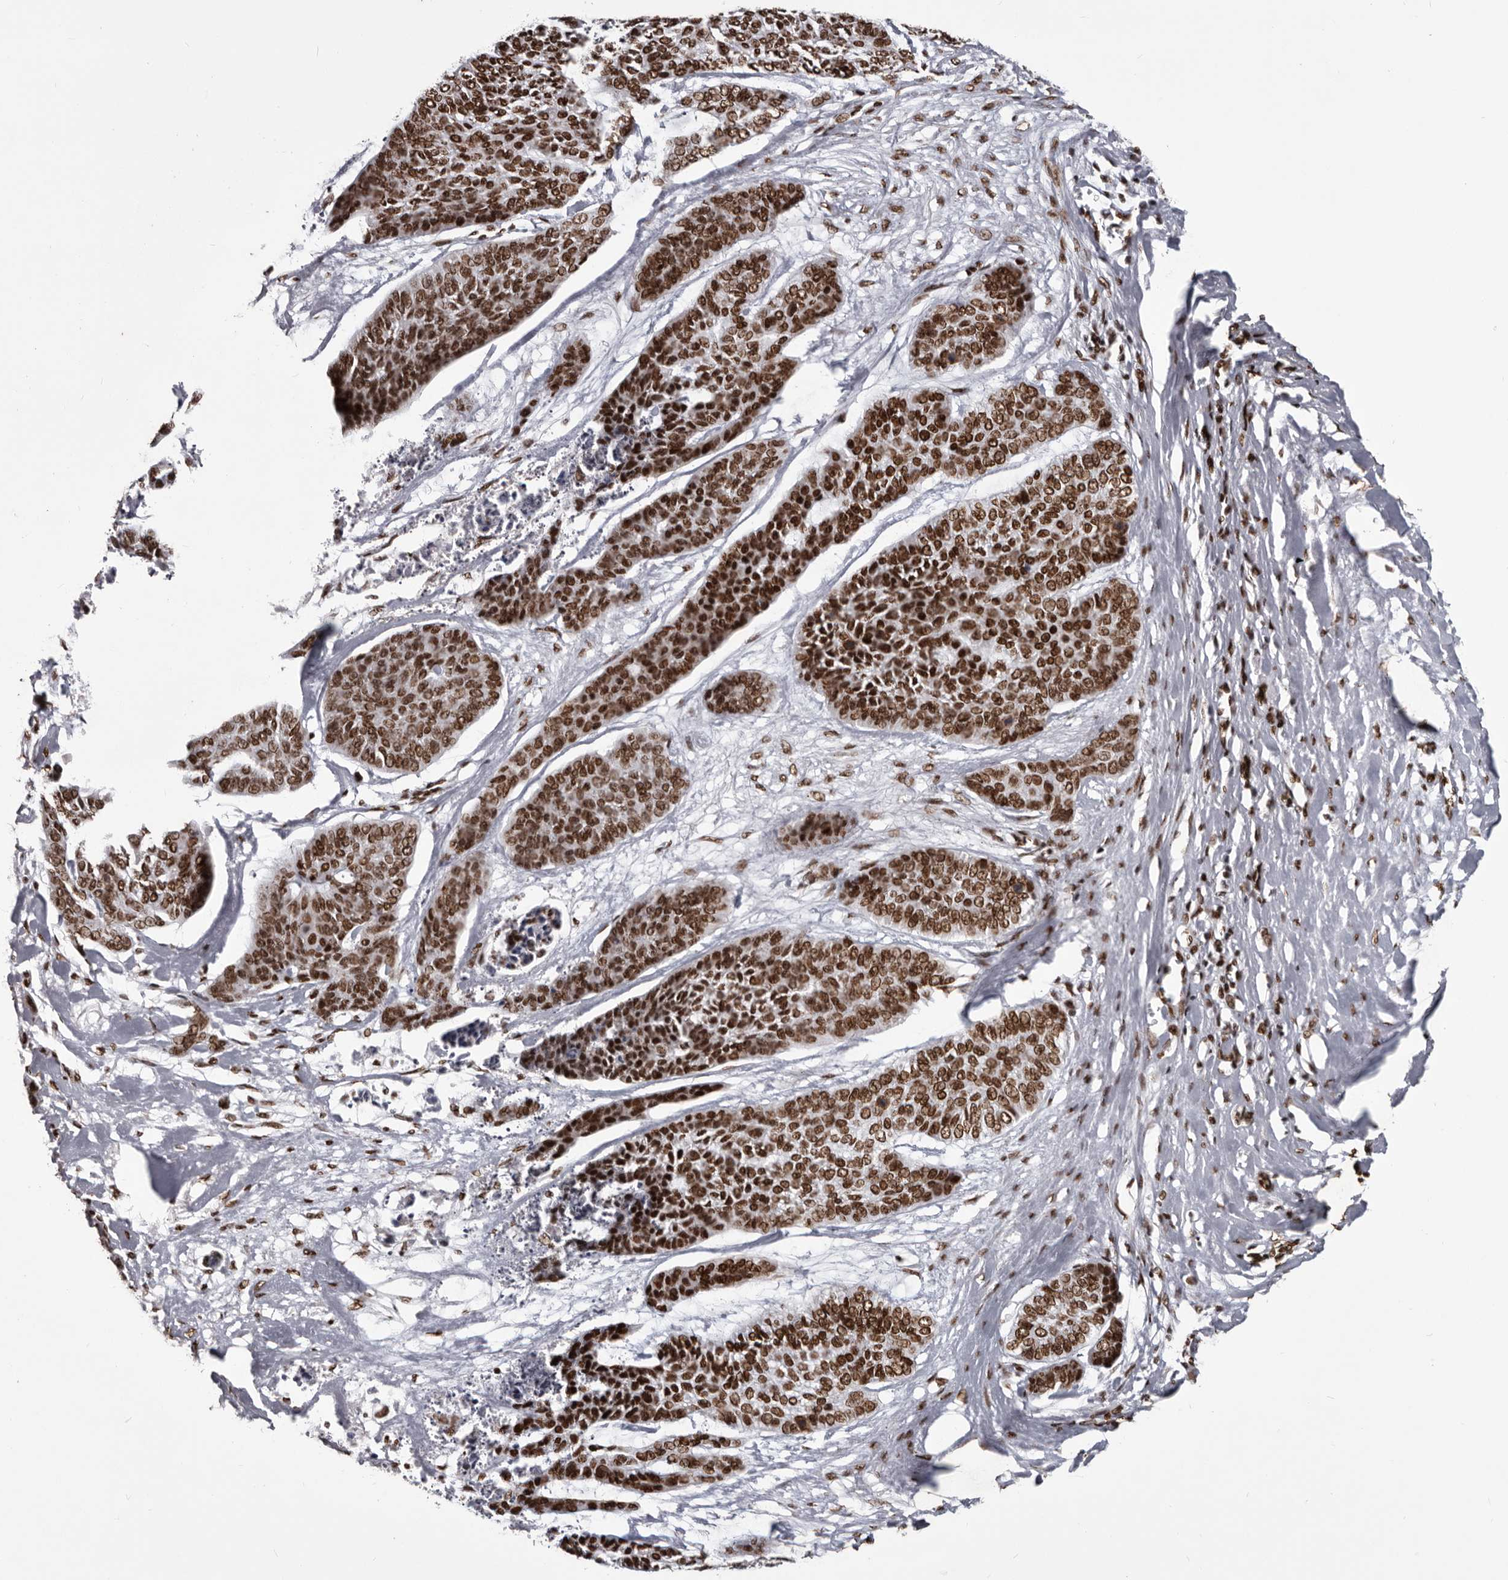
{"staining": {"intensity": "strong", "quantity": ">75%", "location": "nuclear"}, "tissue": "skin cancer", "cell_type": "Tumor cells", "image_type": "cancer", "snomed": [{"axis": "morphology", "description": "Basal cell carcinoma"}, {"axis": "topography", "description": "Skin"}], "caption": "Immunohistochemistry (IHC) image of neoplastic tissue: human basal cell carcinoma (skin) stained using IHC demonstrates high levels of strong protein expression localized specifically in the nuclear of tumor cells, appearing as a nuclear brown color.", "gene": "NUMA1", "patient": {"sex": "female", "age": 64}}